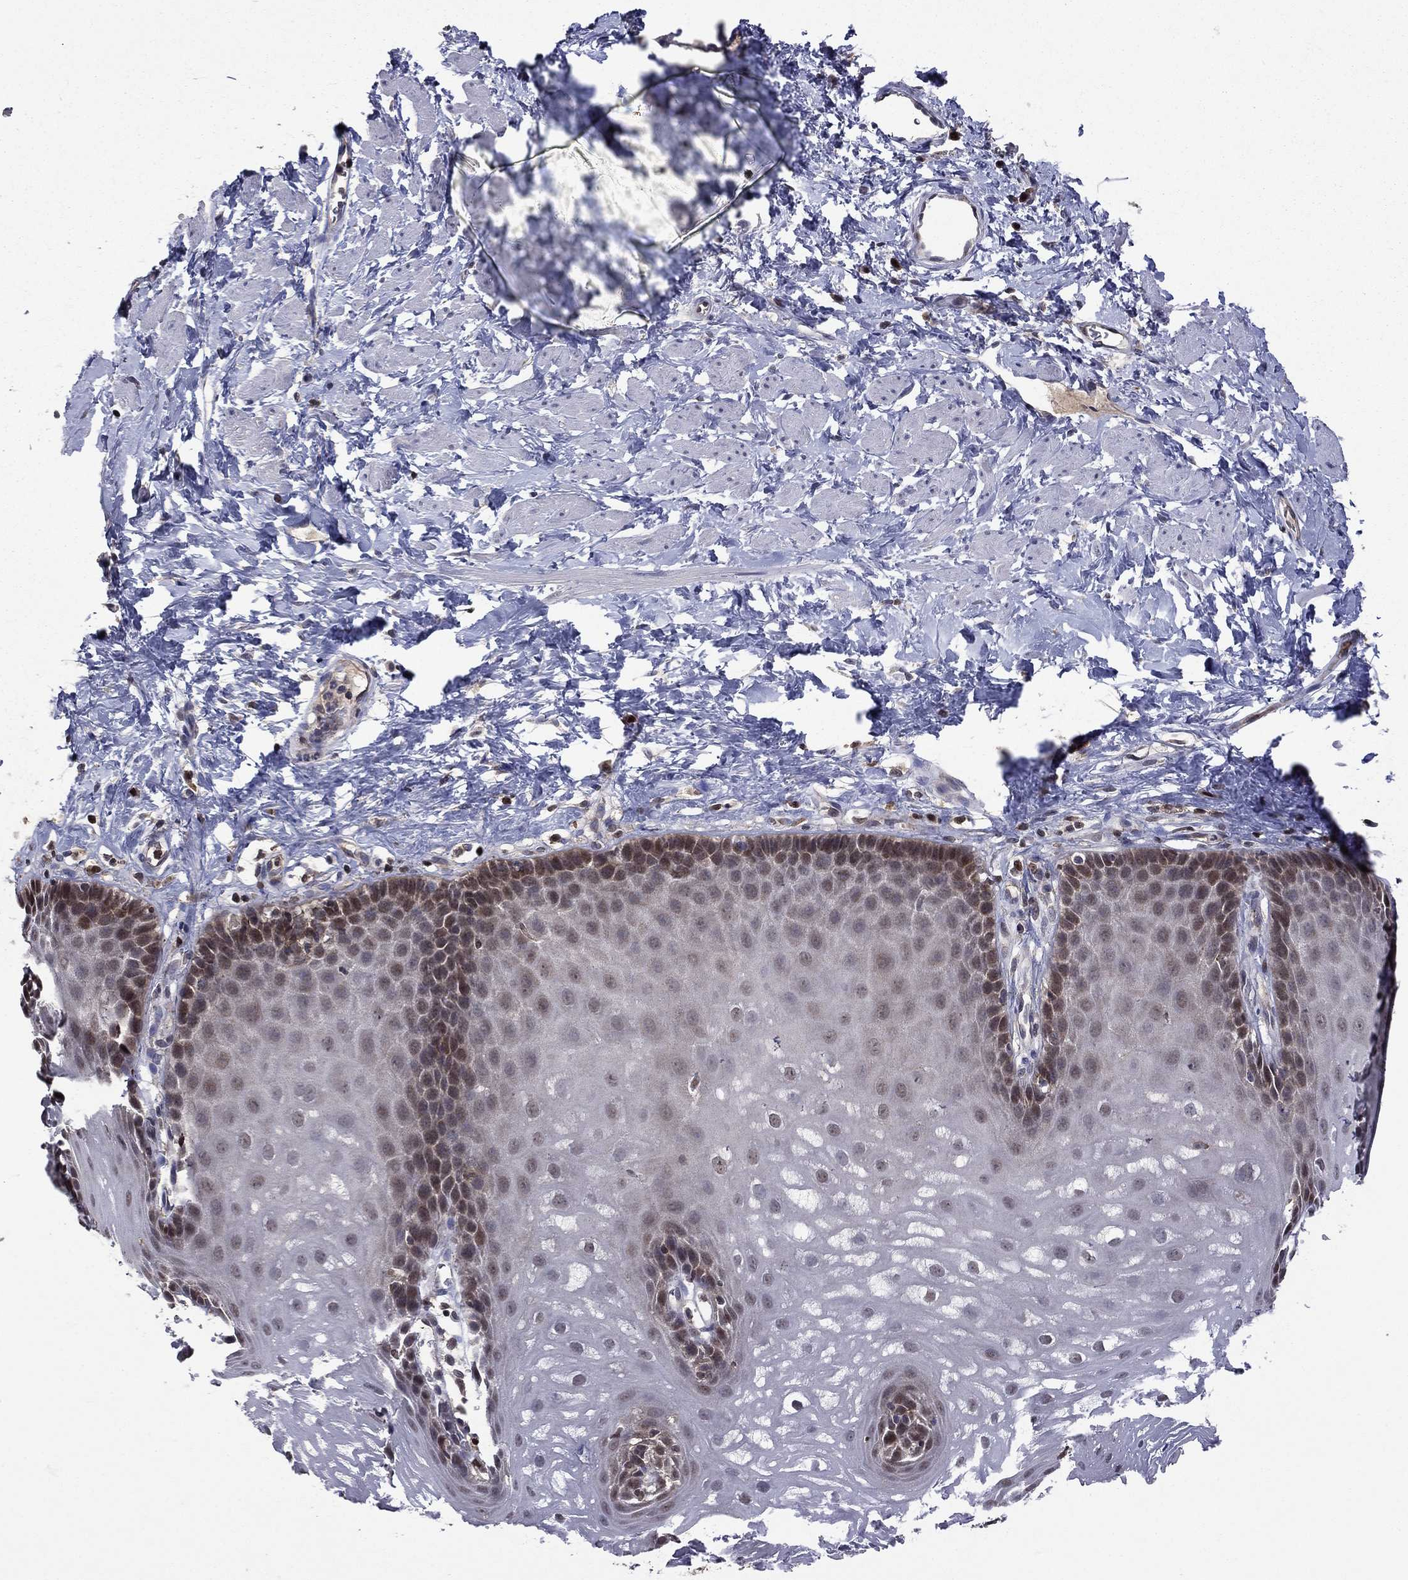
{"staining": {"intensity": "moderate", "quantity": "25%-75%", "location": "nuclear"}, "tissue": "esophagus", "cell_type": "Squamous epithelial cells", "image_type": "normal", "snomed": [{"axis": "morphology", "description": "Normal tissue, NOS"}, {"axis": "topography", "description": "Esophagus"}], "caption": "Protein analysis of benign esophagus shows moderate nuclear positivity in approximately 25%-75% of squamous epithelial cells. (DAB (3,3'-diaminobenzidine) IHC, brown staining for protein, blue staining for nuclei).", "gene": "APPBP2", "patient": {"sex": "male", "age": 64}}